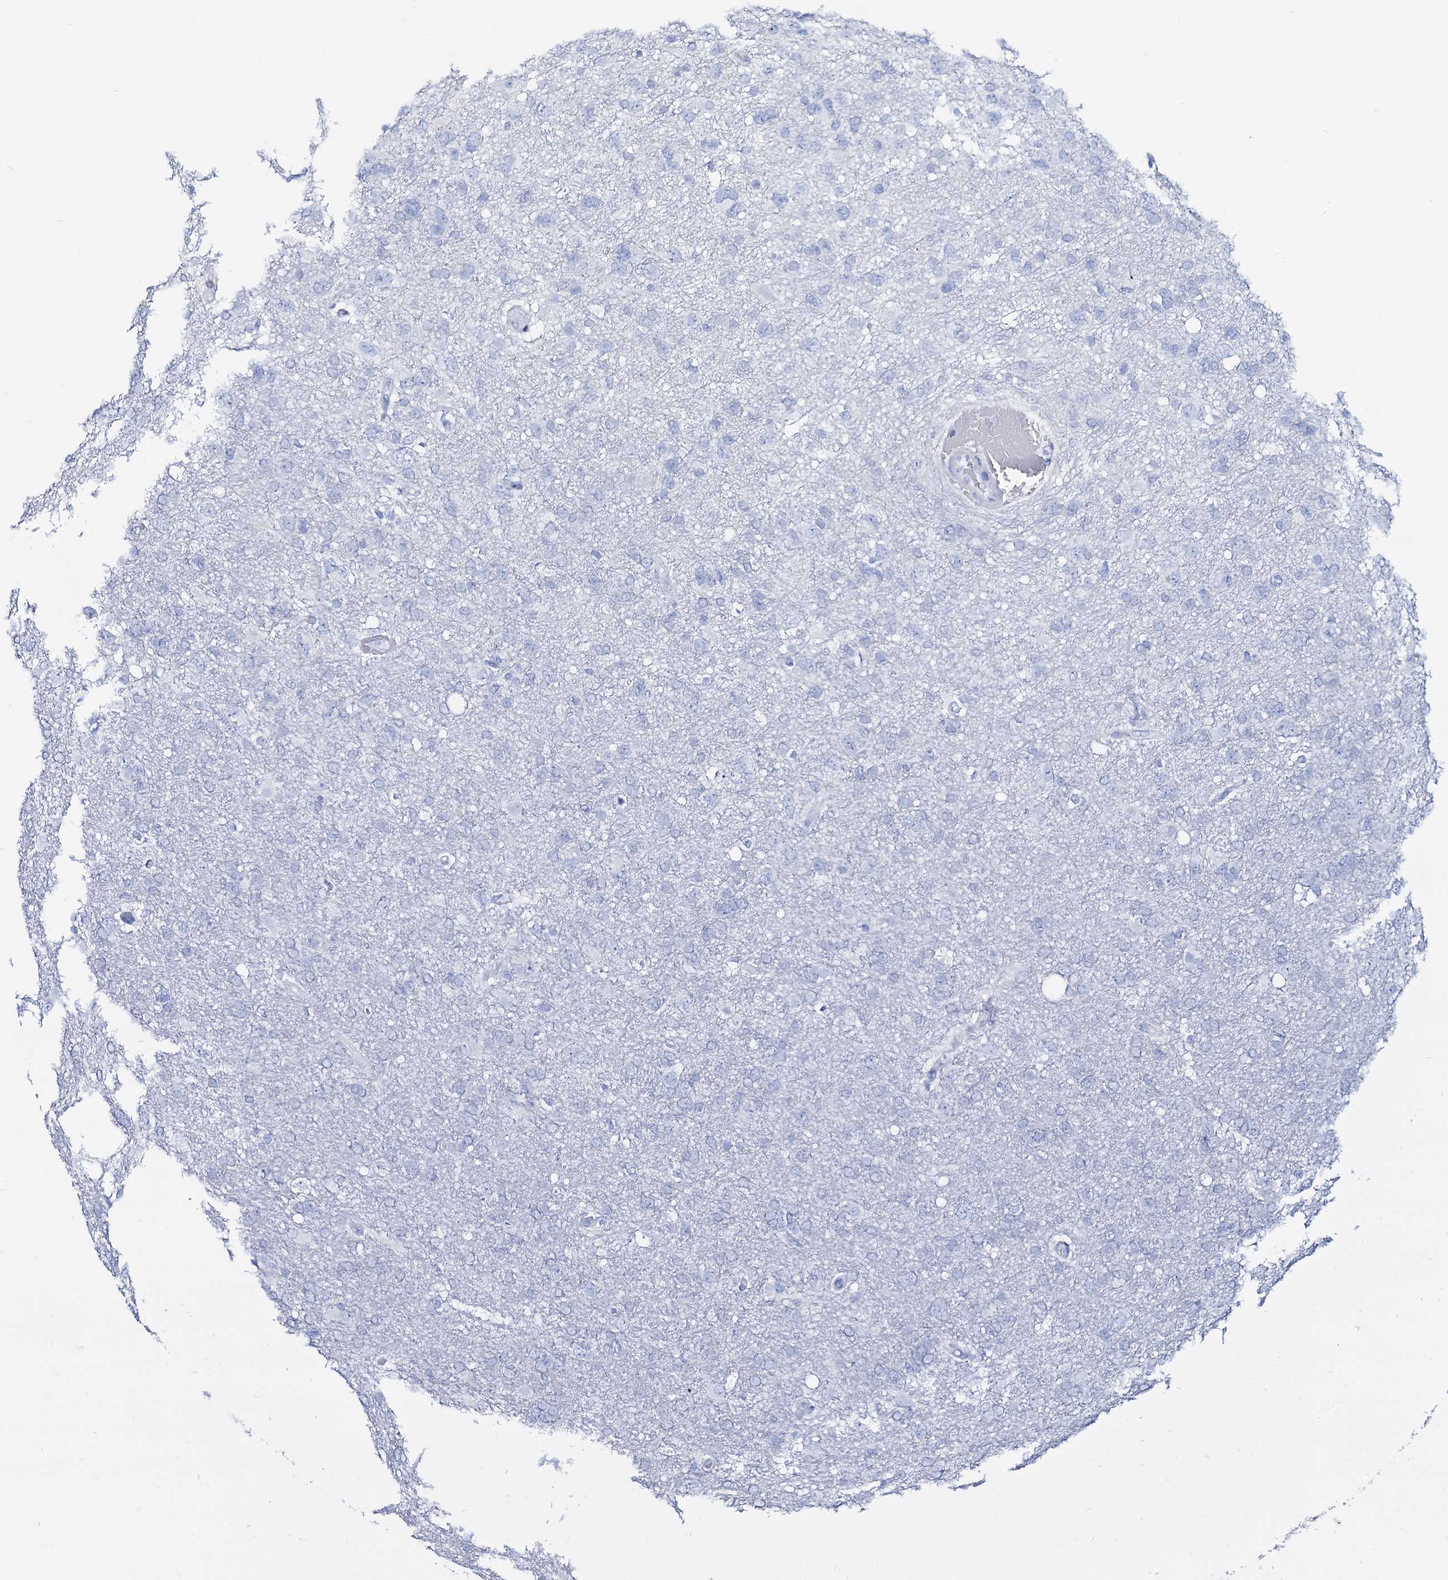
{"staining": {"intensity": "negative", "quantity": "none", "location": "none"}, "tissue": "glioma", "cell_type": "Tumor cells", "image_type": "cancer", "snomed": [{"axis": "morphology", "description": "Glioma, malignant, High grade"}, {"axis": "topography", "description": "Brain"}], "caption": "An immunohistochemistry micrograph of malignant high-grade glioma is shown. There is no staining in tumor cells of malignant high-grade glioma.", "gene": "RBP3", "patient": {"sex": "male", "age": 61}}